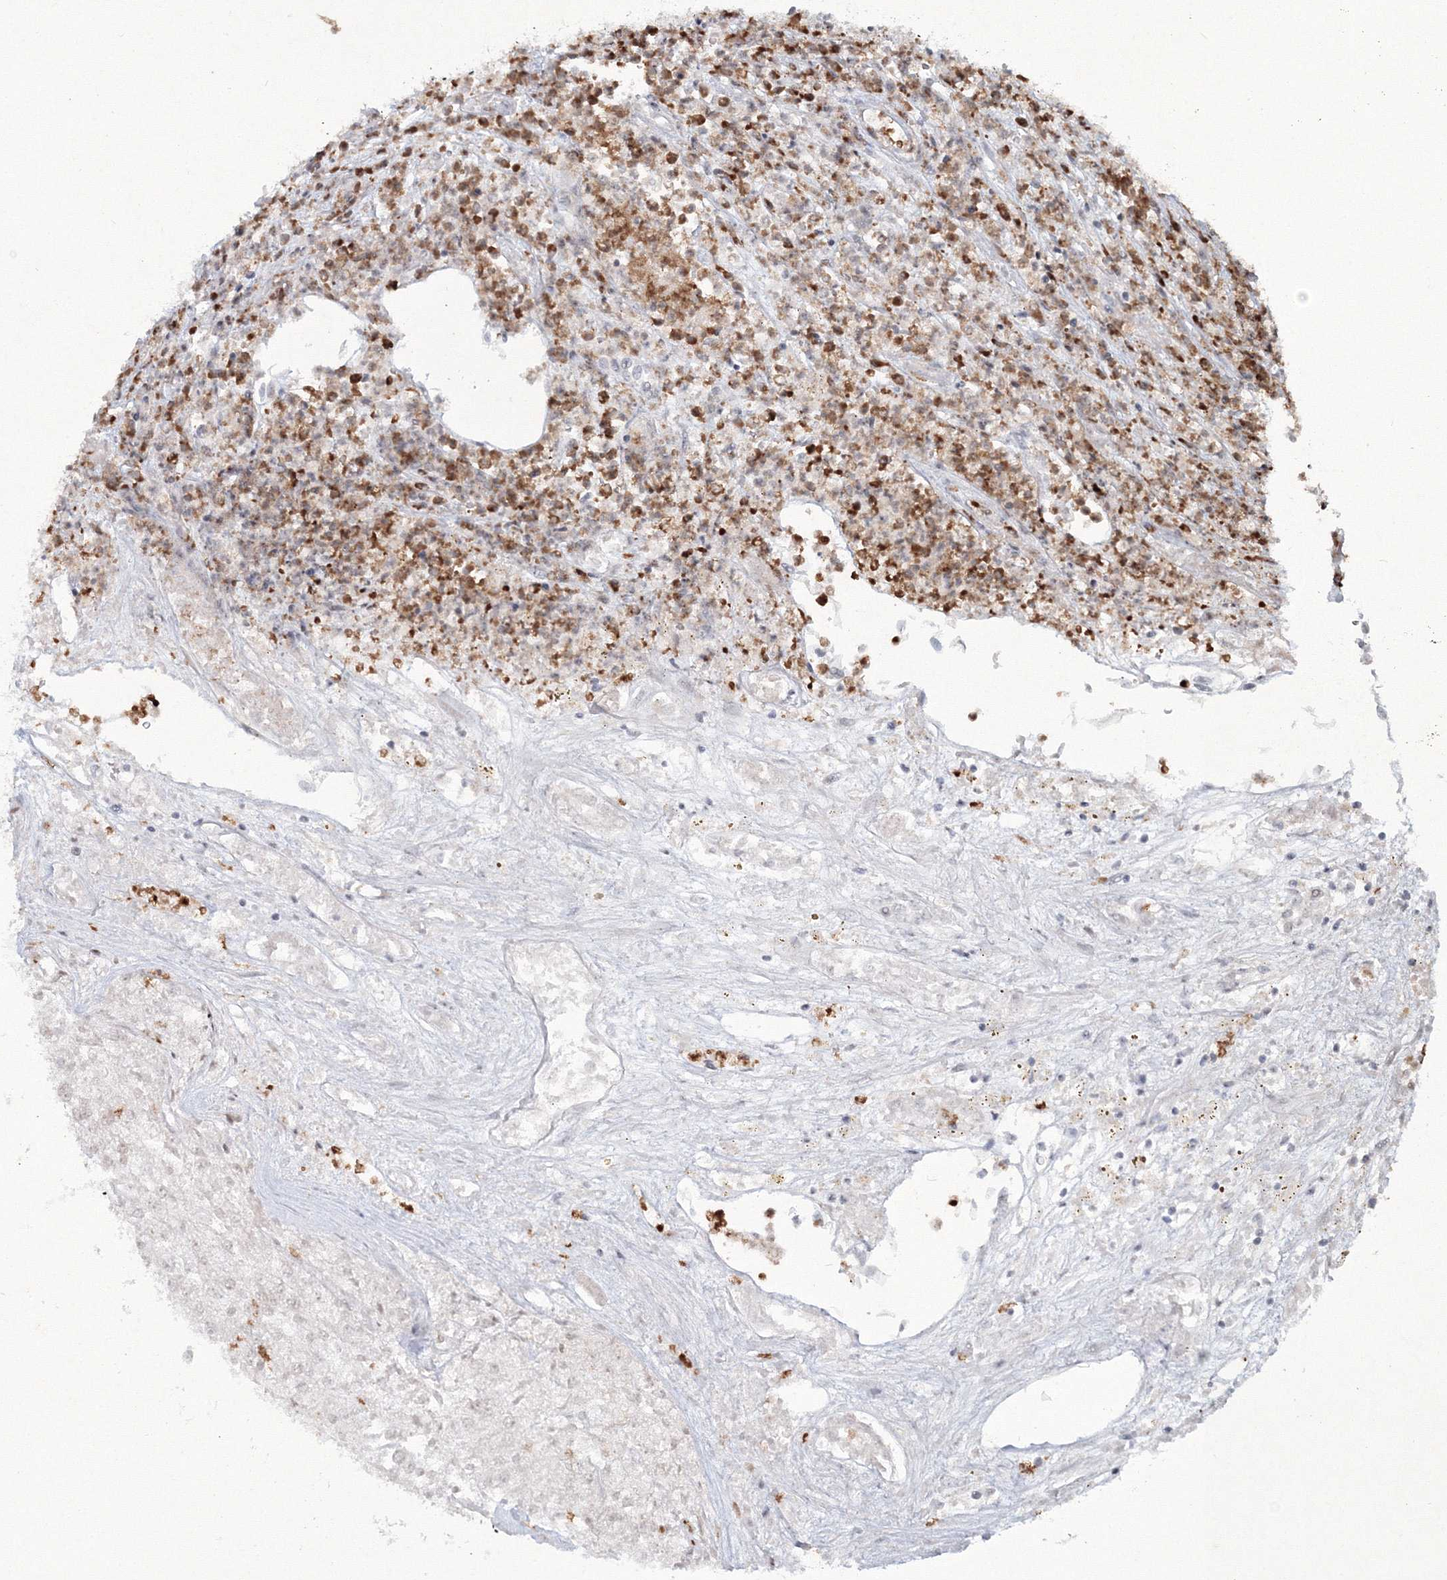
{"staining": {"intensity": "moderate", "quantity": ">75%", "location": "cytoplasmic/membranous,nuclear"}, "tissue": "renal cancer", "cell_type": "Tumor cells", "image_type": "cancer", "snomed": [{"axis": "morphology", "description": "Adenocarcinoma, NOS"}, {"axis": "topography", "description": "Kidney"}], "caption": "A brown stain highlights moderate cytoplasmic/membranous and nuclear staining of a protein in human renal cancer tumor cells. The staining is performed using DAB brown chromogen to label protein expression. The nuclei are counter-stained blue using hematoxylin.", "gene": "C3orf33", "patient": {"sex": "female", "age": 54}}